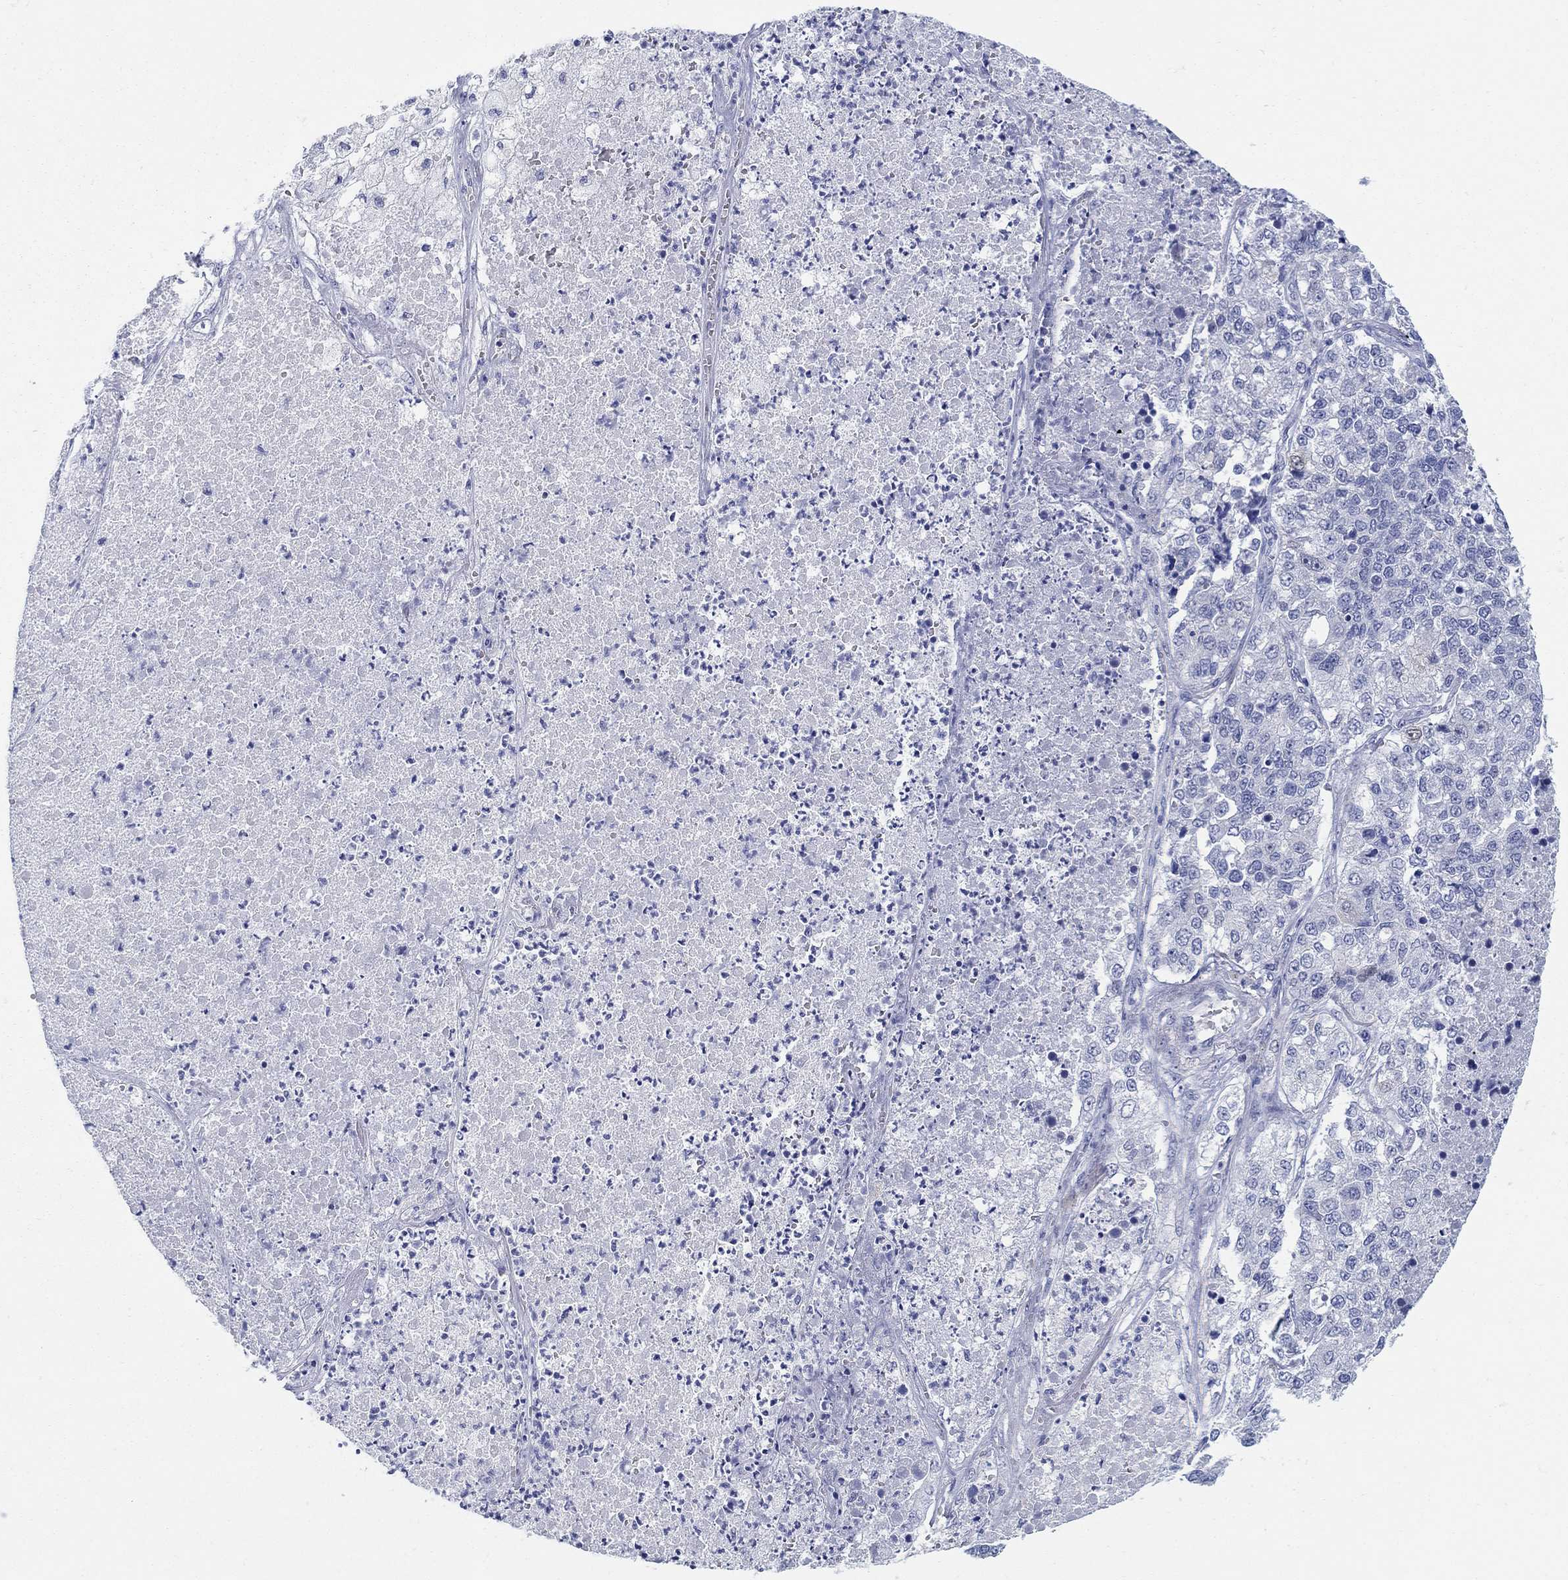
{"staining": {"intensity": "negative", "quantity": "none", "location": "none"}, "tissue": "lung cancer", "cell_type": "Tumor cells", "image_type": "cancer", "snomed": [{"axis": "morphology", "description": "Adenocarcinoma, NOS"}, {"axis": "topography", "description": "Lung"}], "caption": "Tumor cells are negative for protein expression in human adenocarcinoma (lung).", "gene": "AKR1C2", "patient": {"sex": "male", "age": 49}}